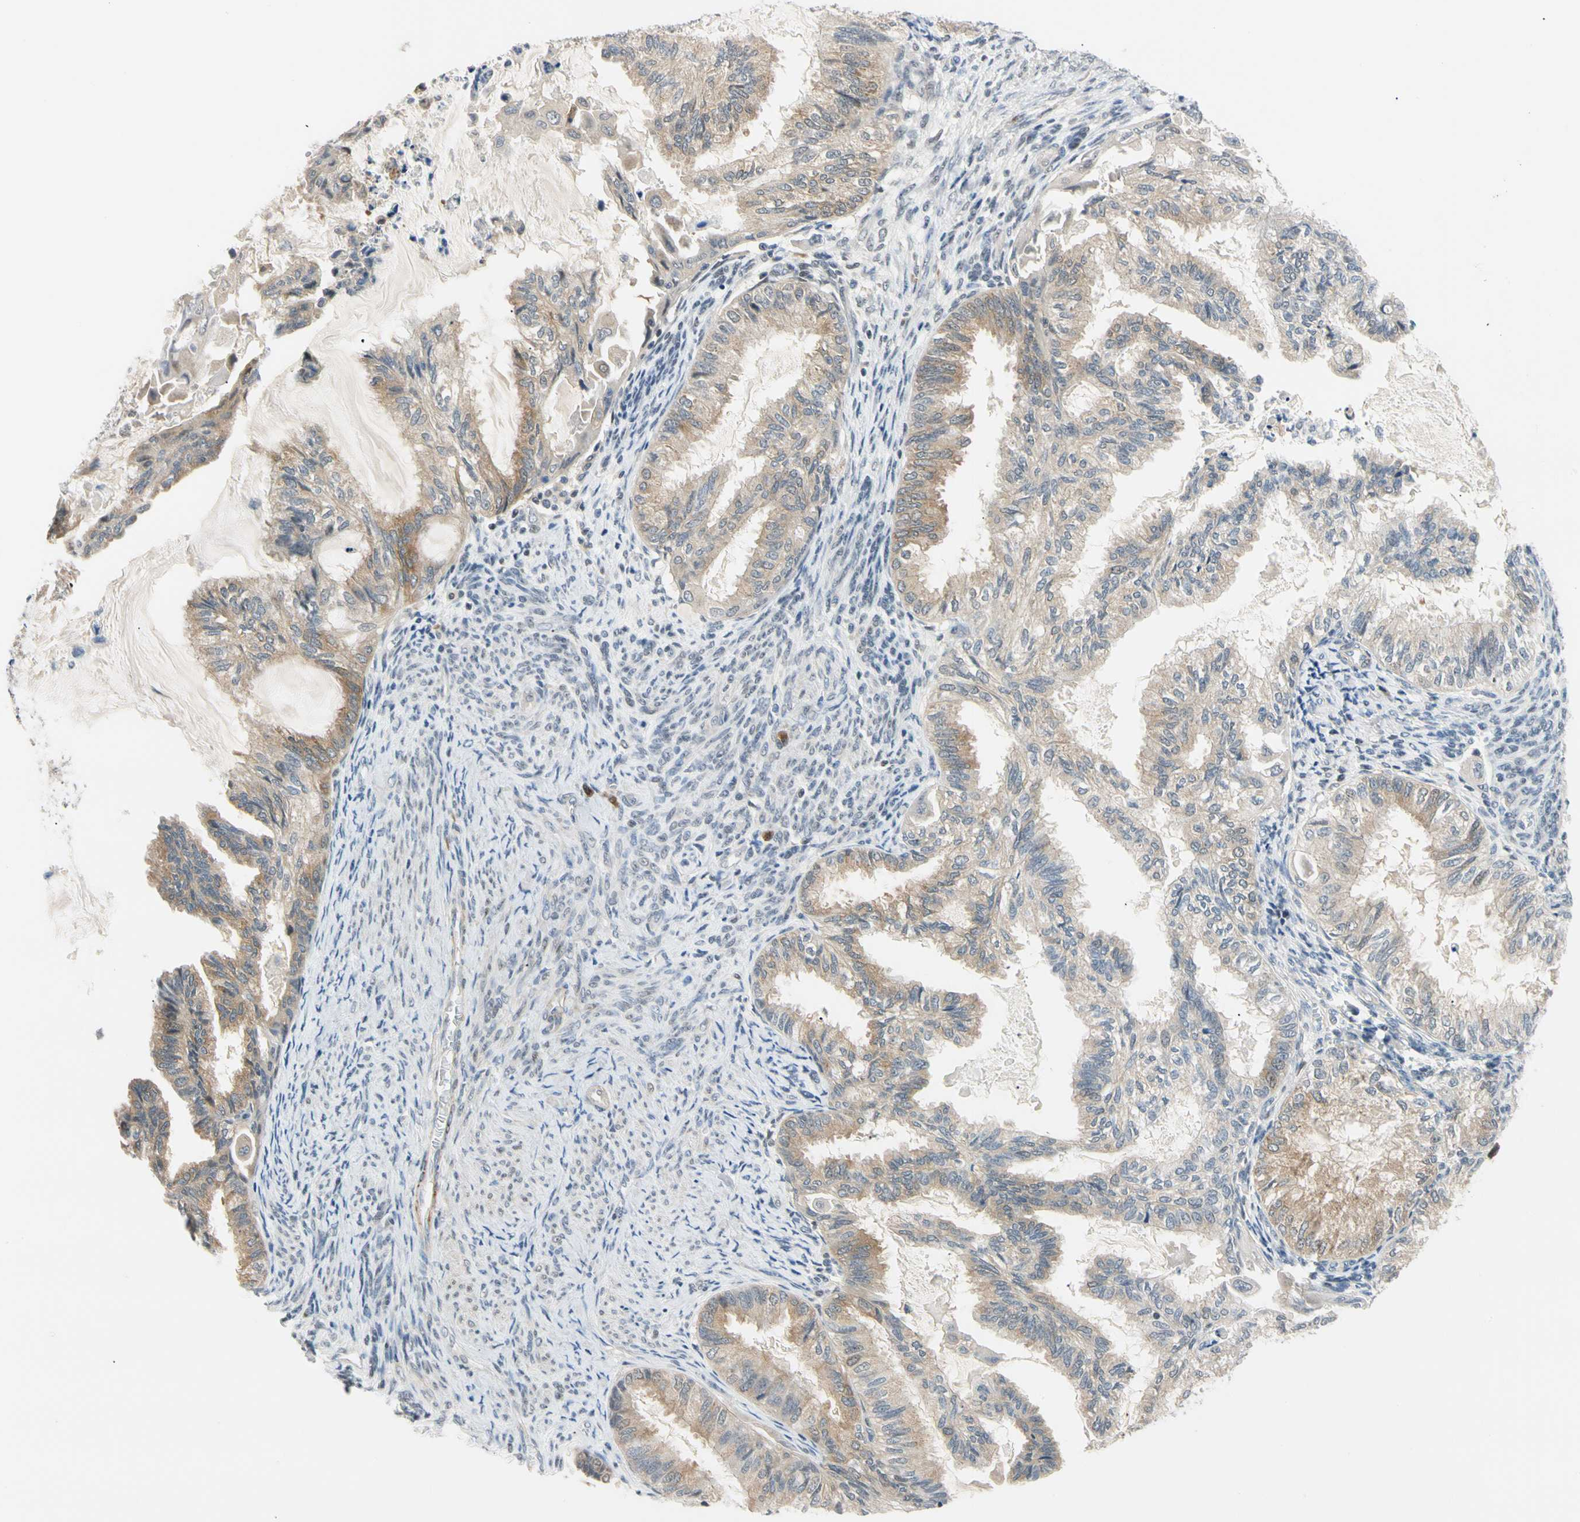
{"staining": {"intensity": "weak", "quantity": "25%-75%", "location": "cytoplasmic/membranous"}, "tissue": "cervical cancer", "cell_type": "Tumor cells", "image_type": "cancer", "snomed": [{"axis": "morphology", "description": "Normal tissue, NOS"}, {"axis": "morphology", "description": "Adenocarcinoma, NOS"}, {"axis": "topography", "description": "Cervix"}, {"axis": "topography", "description": "Endometrium"}], "caption": "IHC image of adenocarcinoma (cervical) stained for a protein (brown), which shows low levels of weak cytoplasmic/membranous expression in about 25%-75% of tumor cells.", "gene": "SEC23B", "patient": {"sex": "female", "age": 86}}